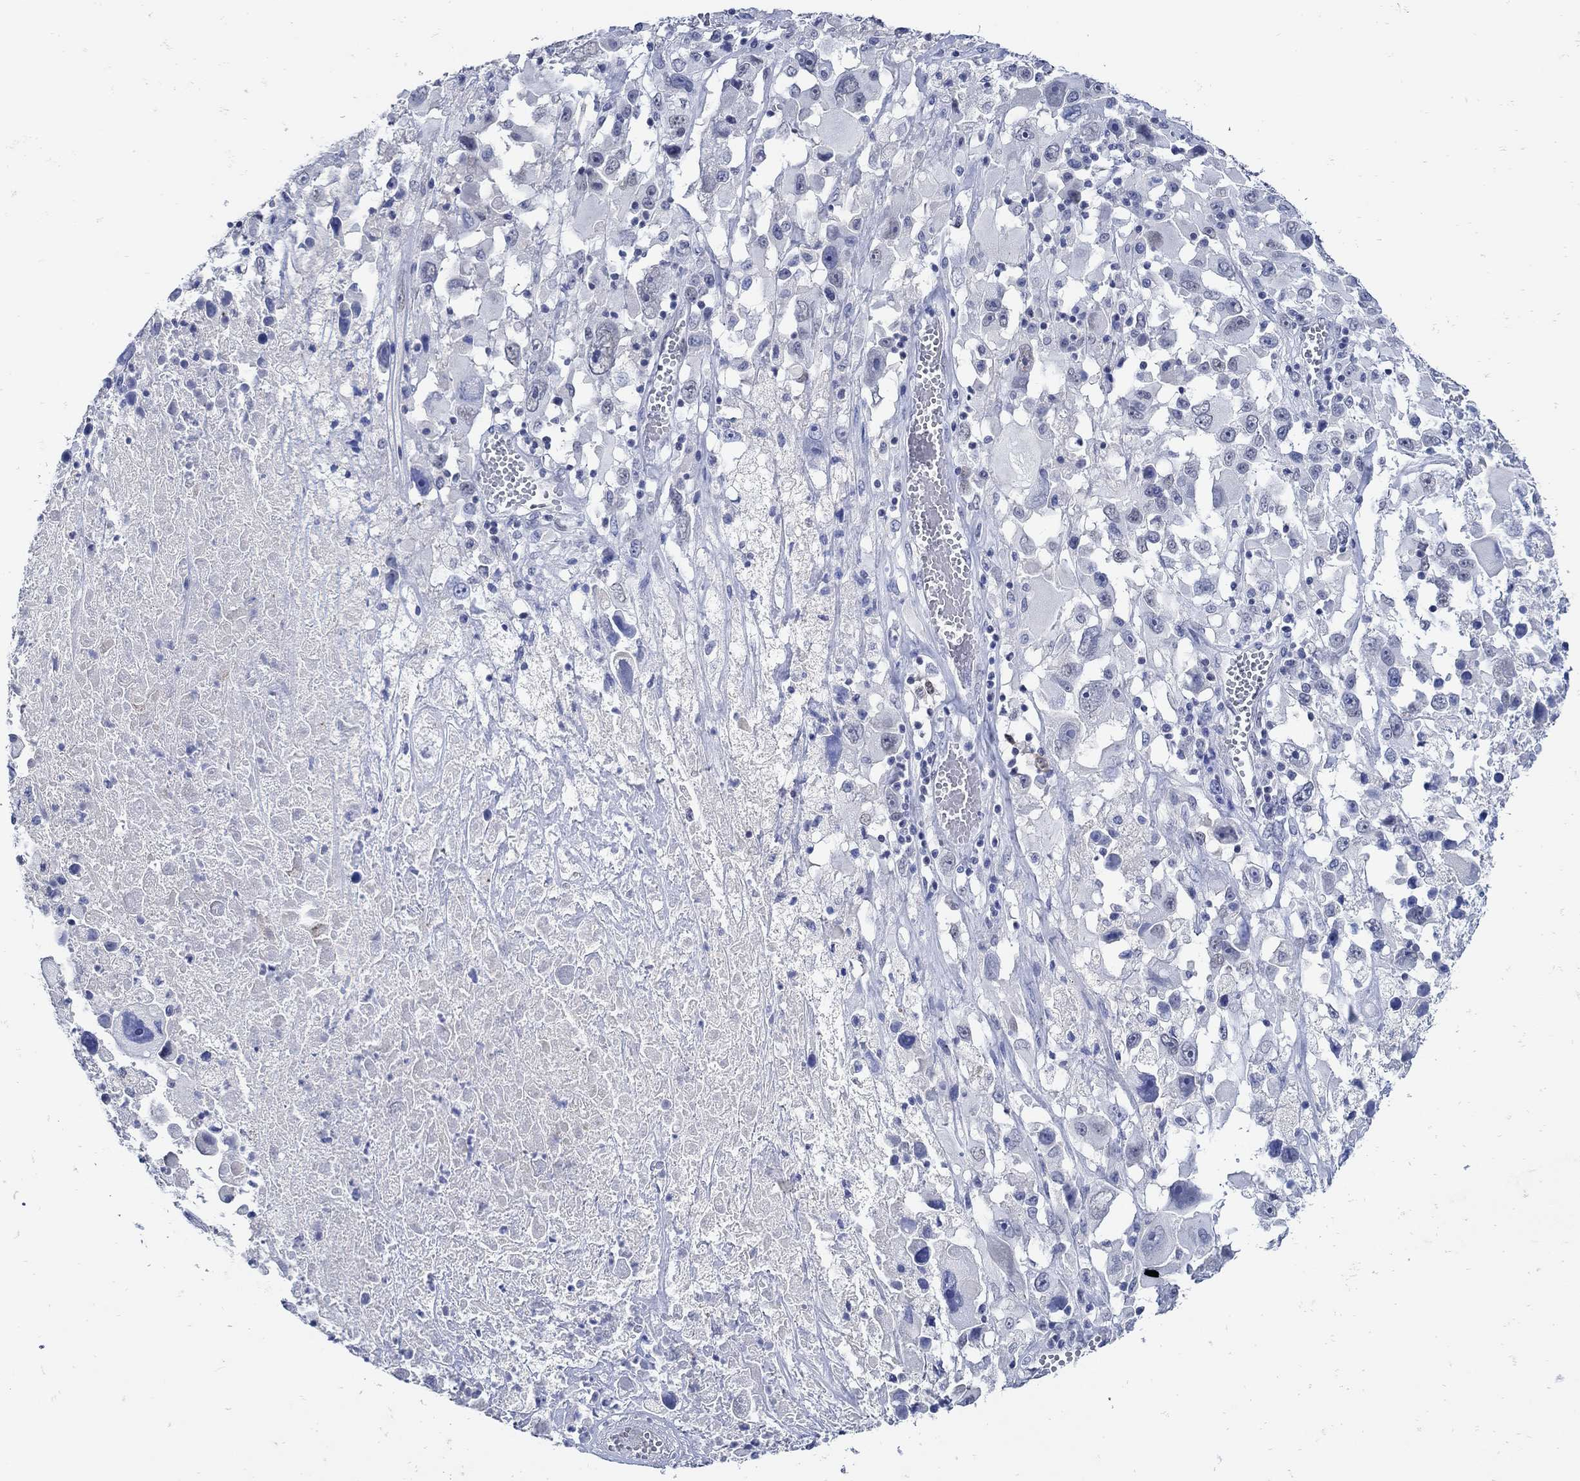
{"staining": {"intensity": "negative", "quantity": "none", "location": "none"}, "tissue": "melanoma", "cell_type": "Tumor cells", "image_type": "cancer", "snomed": [{"axis": "morphology", "description": "Malignant melanoma, Metastatic site"}, {"axis": "topography", "description": "Lymph node"}], "caption": "DAB (3,3'-diaminobenzidine) immunohistochemical staining of melanoma demonstrates no significant staining in tumor cells. Brightfield microscopy of immunohistochemistry (IHC) stained with DAB (3,3'-diaminobenzidine) (brown) and hematoxylin (blue), captured at high magnification.", "gene": "NOS1", "patient": {"sex": "male", "age": 50}}